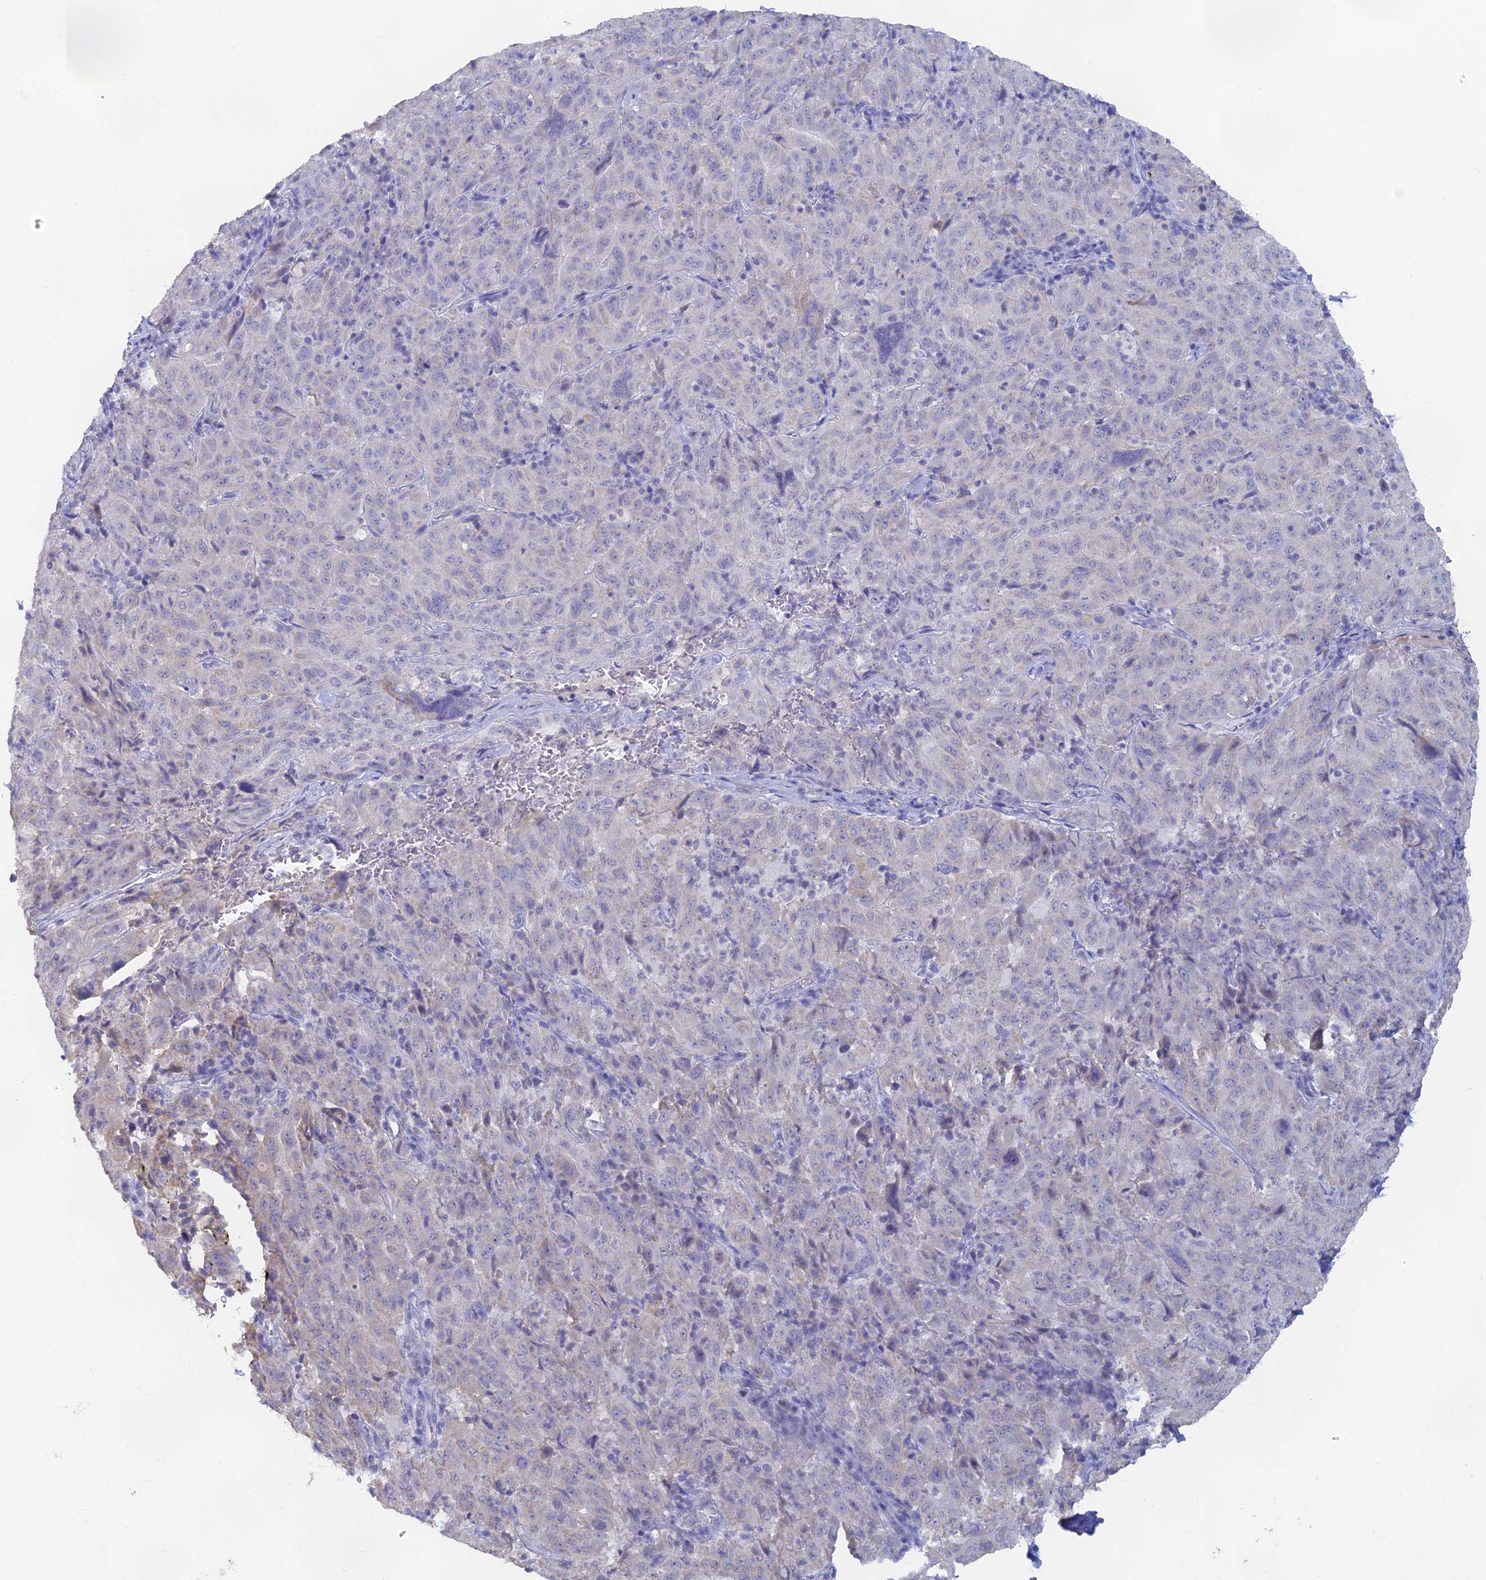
{"staining": {"intensity": "negative", "quantity": "none", "location": "none"}, "tissue": "pancreatic cancer", "cell_type": "Tumor cells", "image_type": "cancer", "snomed": [{"axis": "morphology", "description": "Adenocarcinoma, NOS"}, {"axis": "topography", "description": "Pancreas"}], "caption": "Immunohistochemistry (IHC) of human pancreatic cancer (adenocarcinoma) exhibits no staining in tumor cells.", "gene": "LRIF1", "patient": {"sex": "male", "age": 63}}